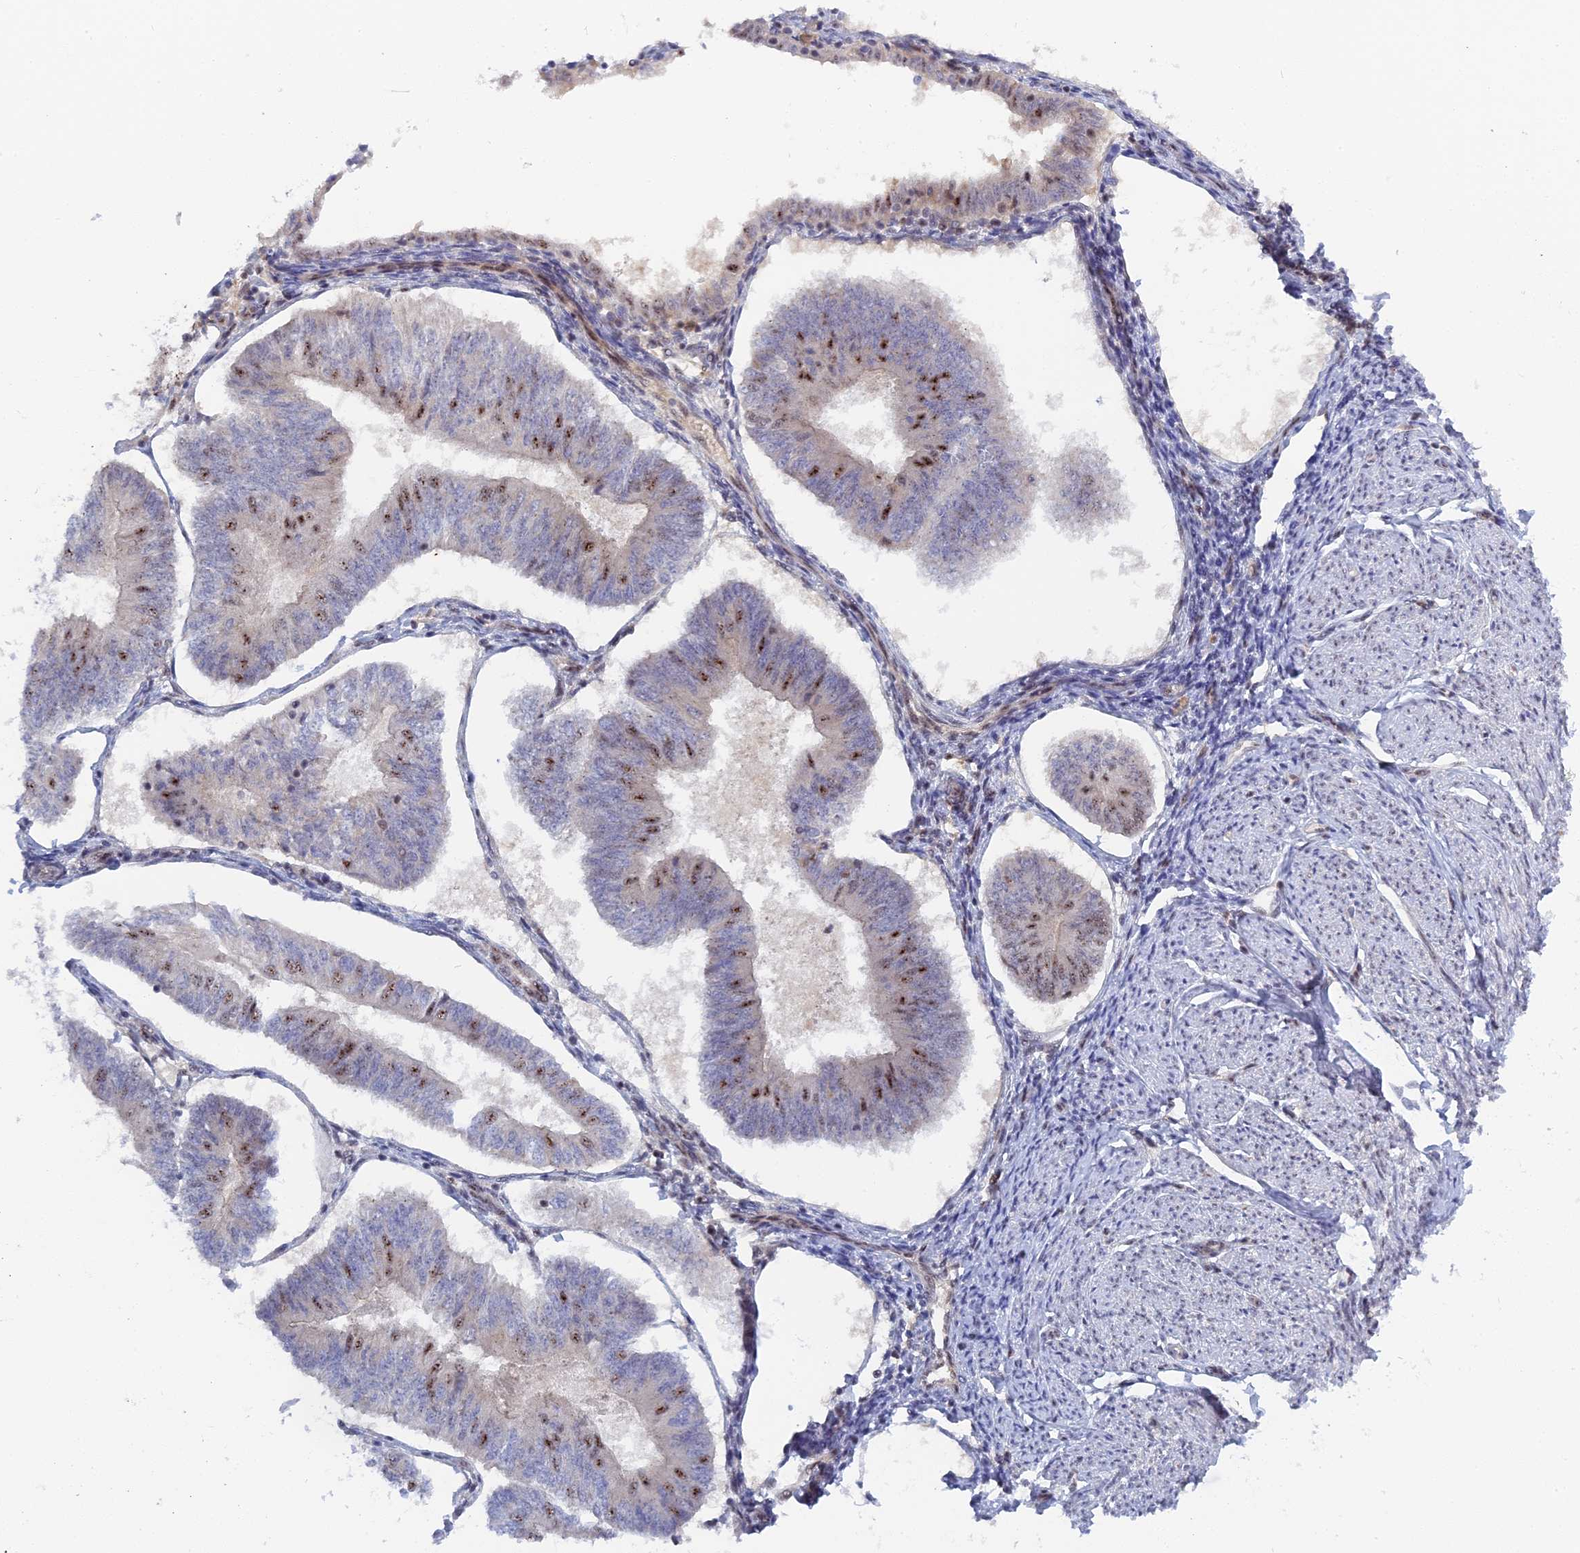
{"staining": {"intensity": "moderate", "quantity": "25%-75%", "location": "nuclear"}, "tissue": "endometrial cancer", "cell_type": "Tumor cells", "image_type": "cancer", "snomed": [{"axis": "morphology", "description": "Adenocarcinoma, NOS"}, {"axis": "topography", "description": "Endometrium"}], "caption": "Protein staining shows moderate nuclear expression in about 25%-75% of tumor cells in endometrial adenocarcinoma.", "gene": "TAB1", "patient": {"sex": "female", "age": 58}}